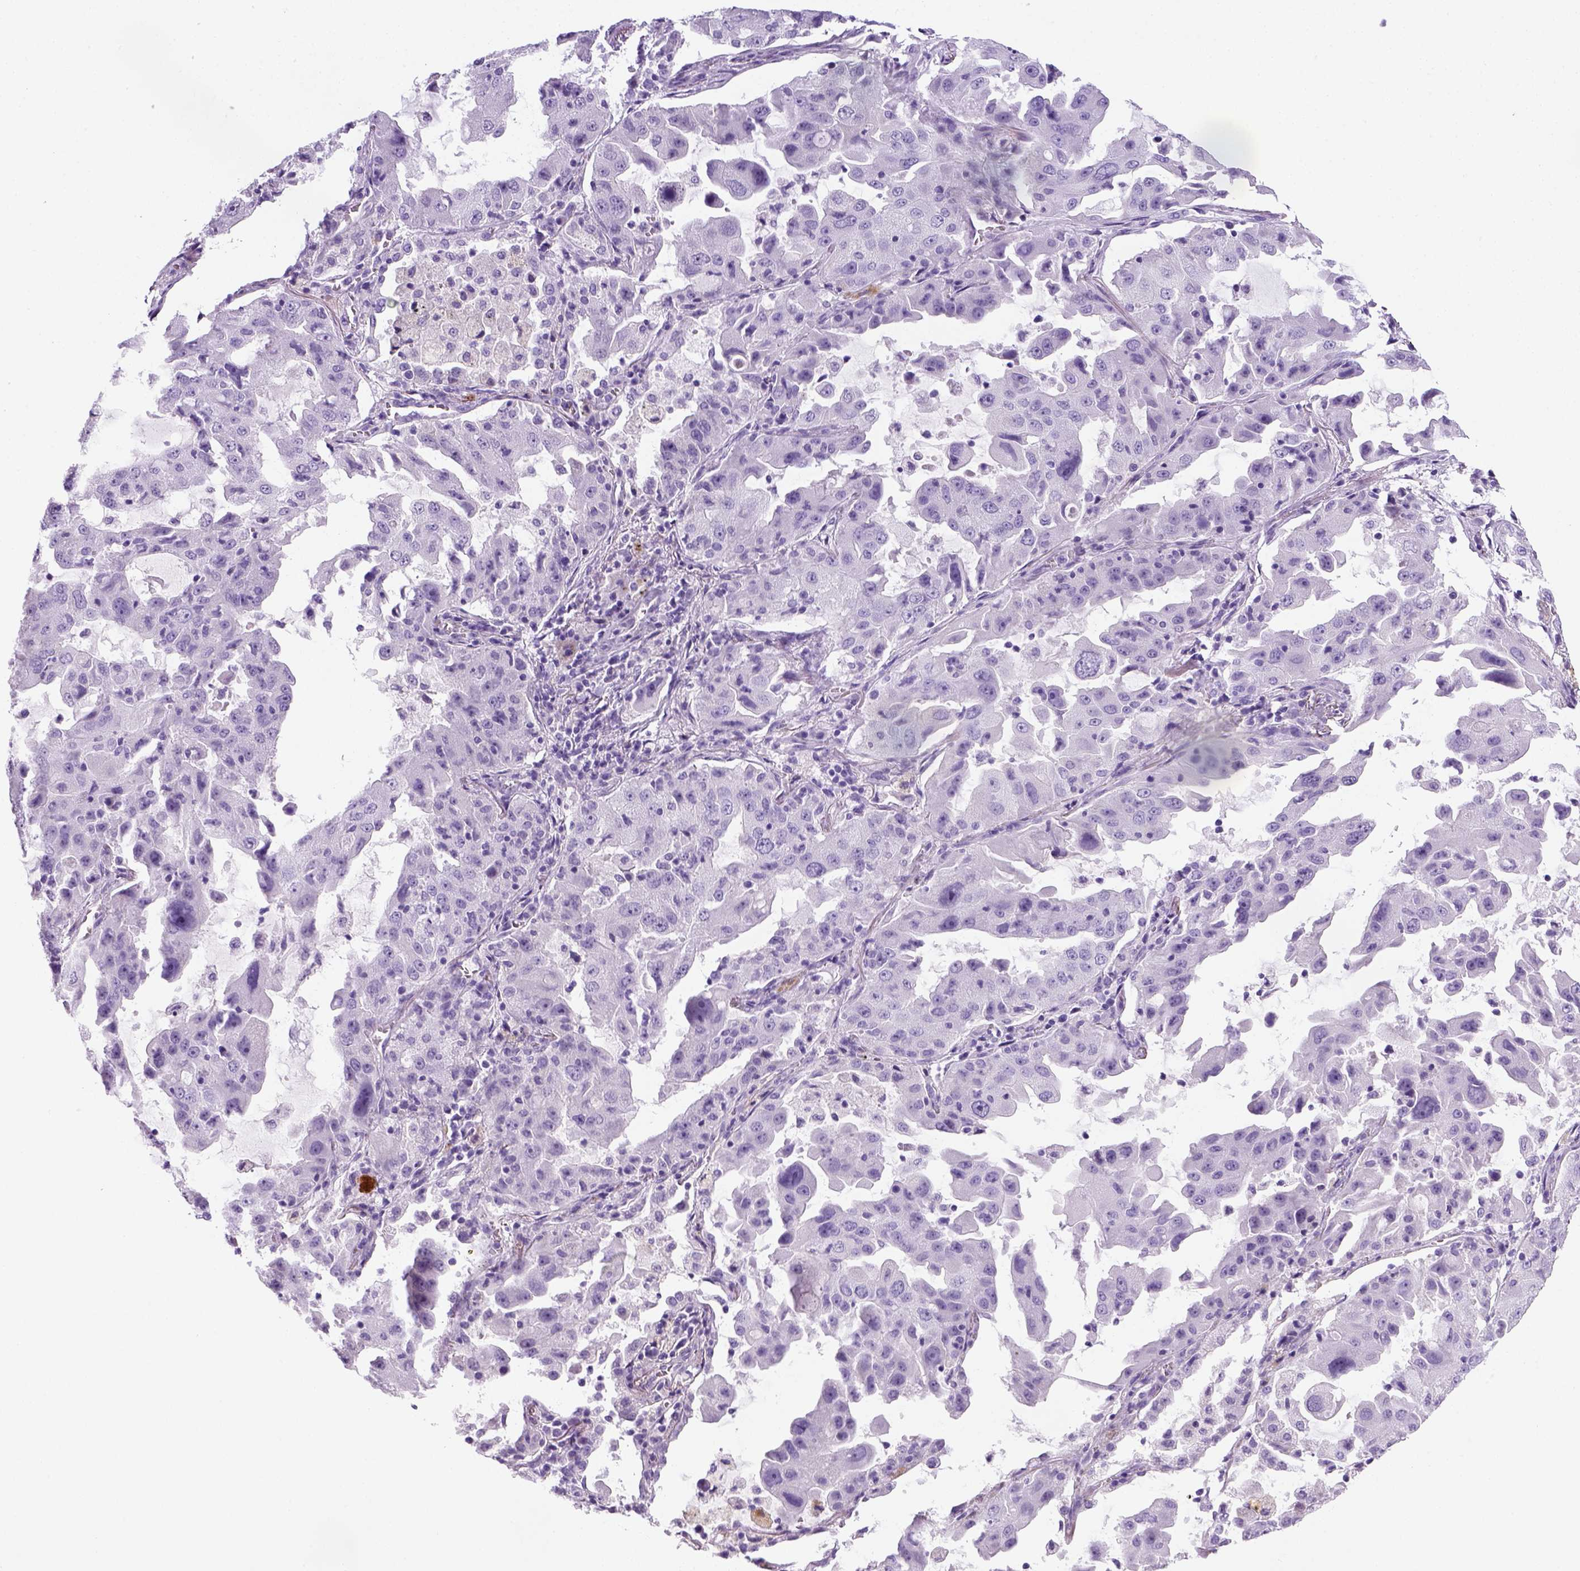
{"staining": {"intensity": "negative", "quantity": "none", "location": "none"}, "tissue": "lung cancer", "cell_type": "Tumor cells", "image_type": "cancer", "snomed": [{"axis": "morphology", "description": "Adenocarcinoma, NOS"}, {"axis": "topography", "description": "Lung"}], "caption": "Immunohistochemistry (IHC) photomicrograph of lung cancer stained for a protein (brown), which reveals no staining in tumor cells.", "gene": "KRT71", "patient": {"sex": "female", "age": 61}}